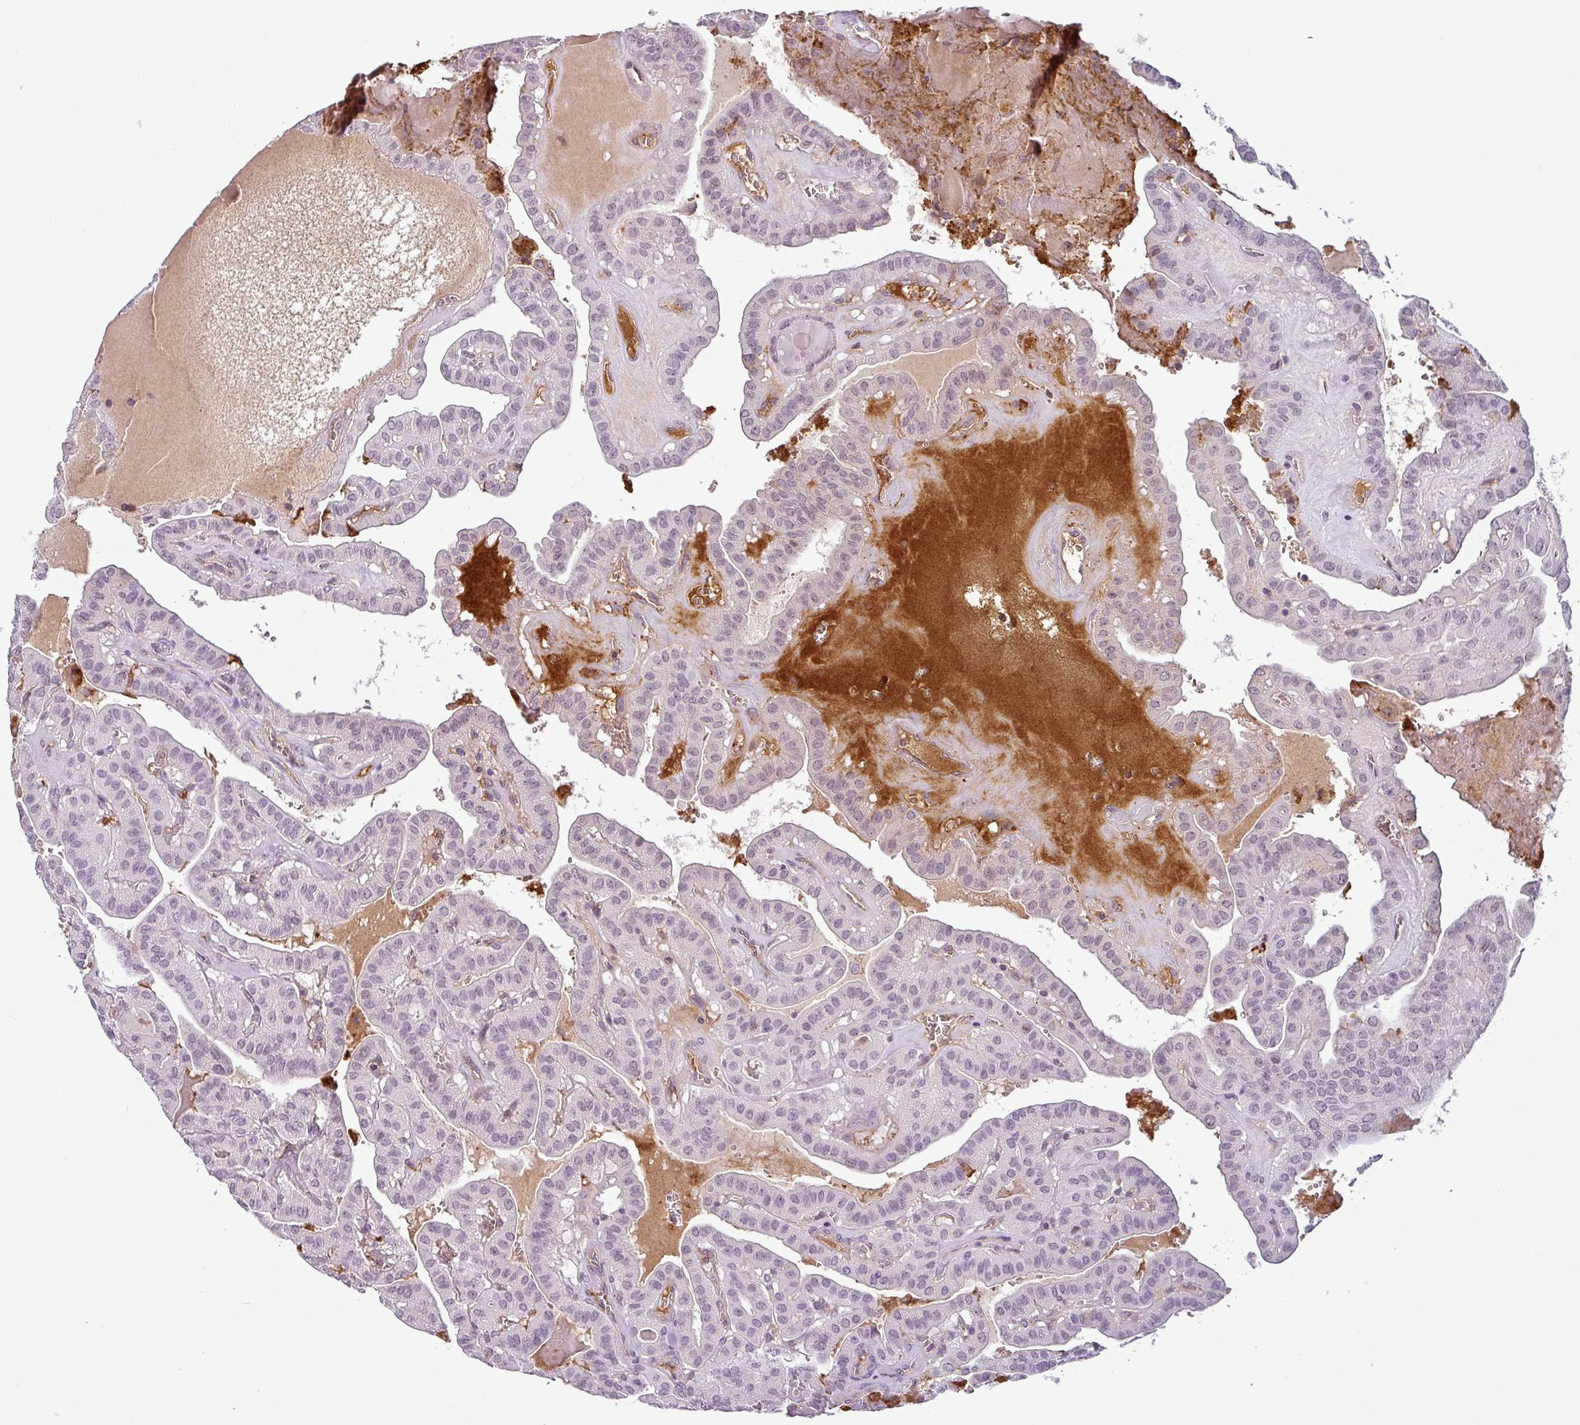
{"staining": {"intensity": "negative", "quantity": "none", "location": "none"}, "tissue": "thyroid cancer", "cell_type": "Tumor cells", "image_type": "cancer", "snomed": [{"axis": "morphology", "description": "Papillary adenocarcinoma, NOS"}, {"axis": "topography", "description": "Thyroid gland"}], "caption": "Image shows no significant protein positivity in tumor cells of papillary adenocarcinoma (thyroid).", "gene": "APOC1", "patient": {"sex": "male", "age": 52}}